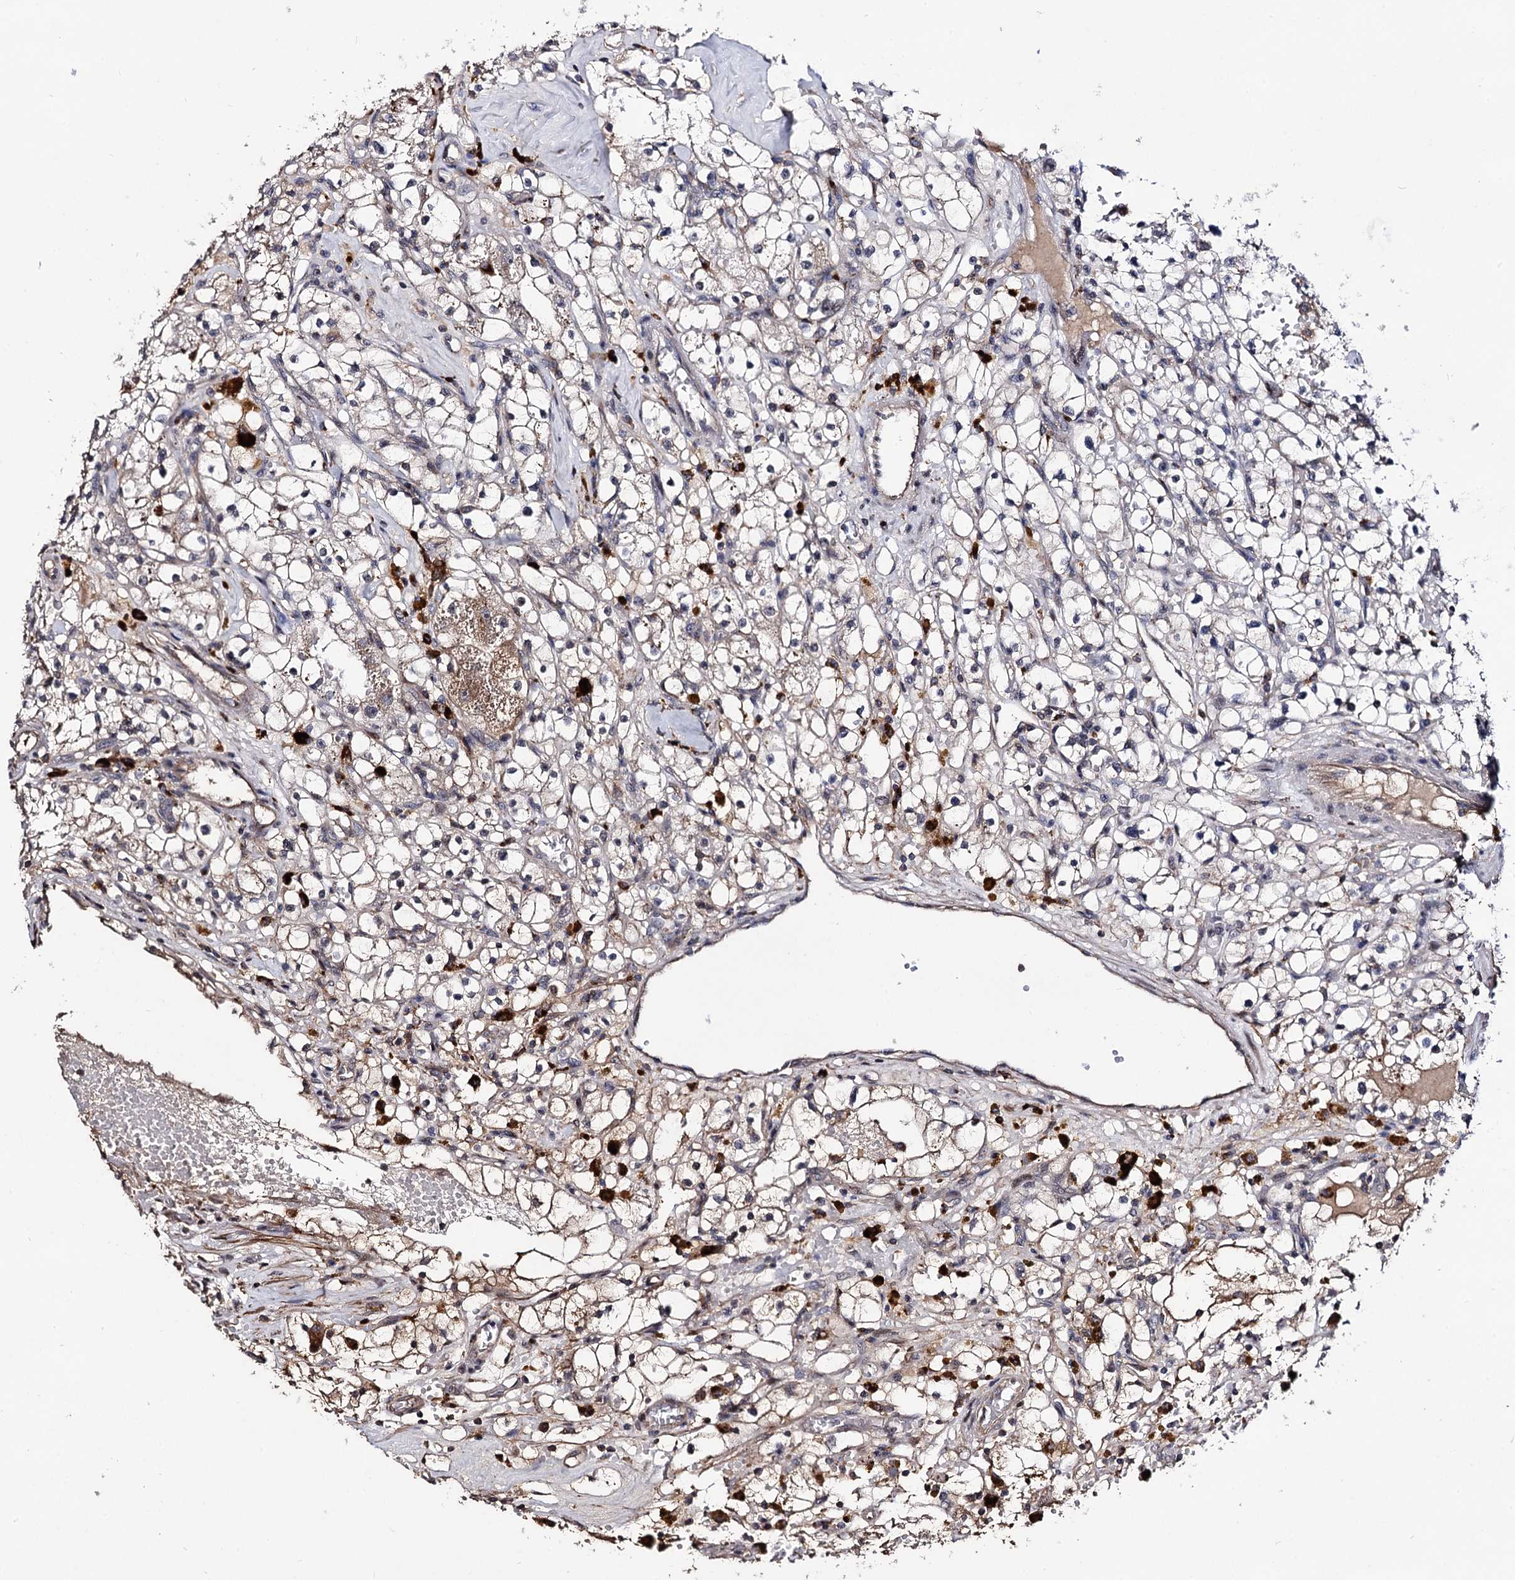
{"staining": {"intensity": "moderate", "quantity": "<25%", "location": "cytoplasmic/membranous"}, "tissue": "renal cancer", "cell_type": "Tumor cells", "image_type": "cancer", "snomed": [{"axis": "morphology", "description": "Adenocarcinoma, NOS"}, {"axis": "topography", "description": "Kidney"}], "caption": "Immunohistochemical staining of human renal cancer (adenocarcinoma) exhibits moderate cytoplasmic/membranous protein expression in about <25% of tumor cells.", "gene": "MICAL2", "patient": {"sex": "male", "age": 56}}